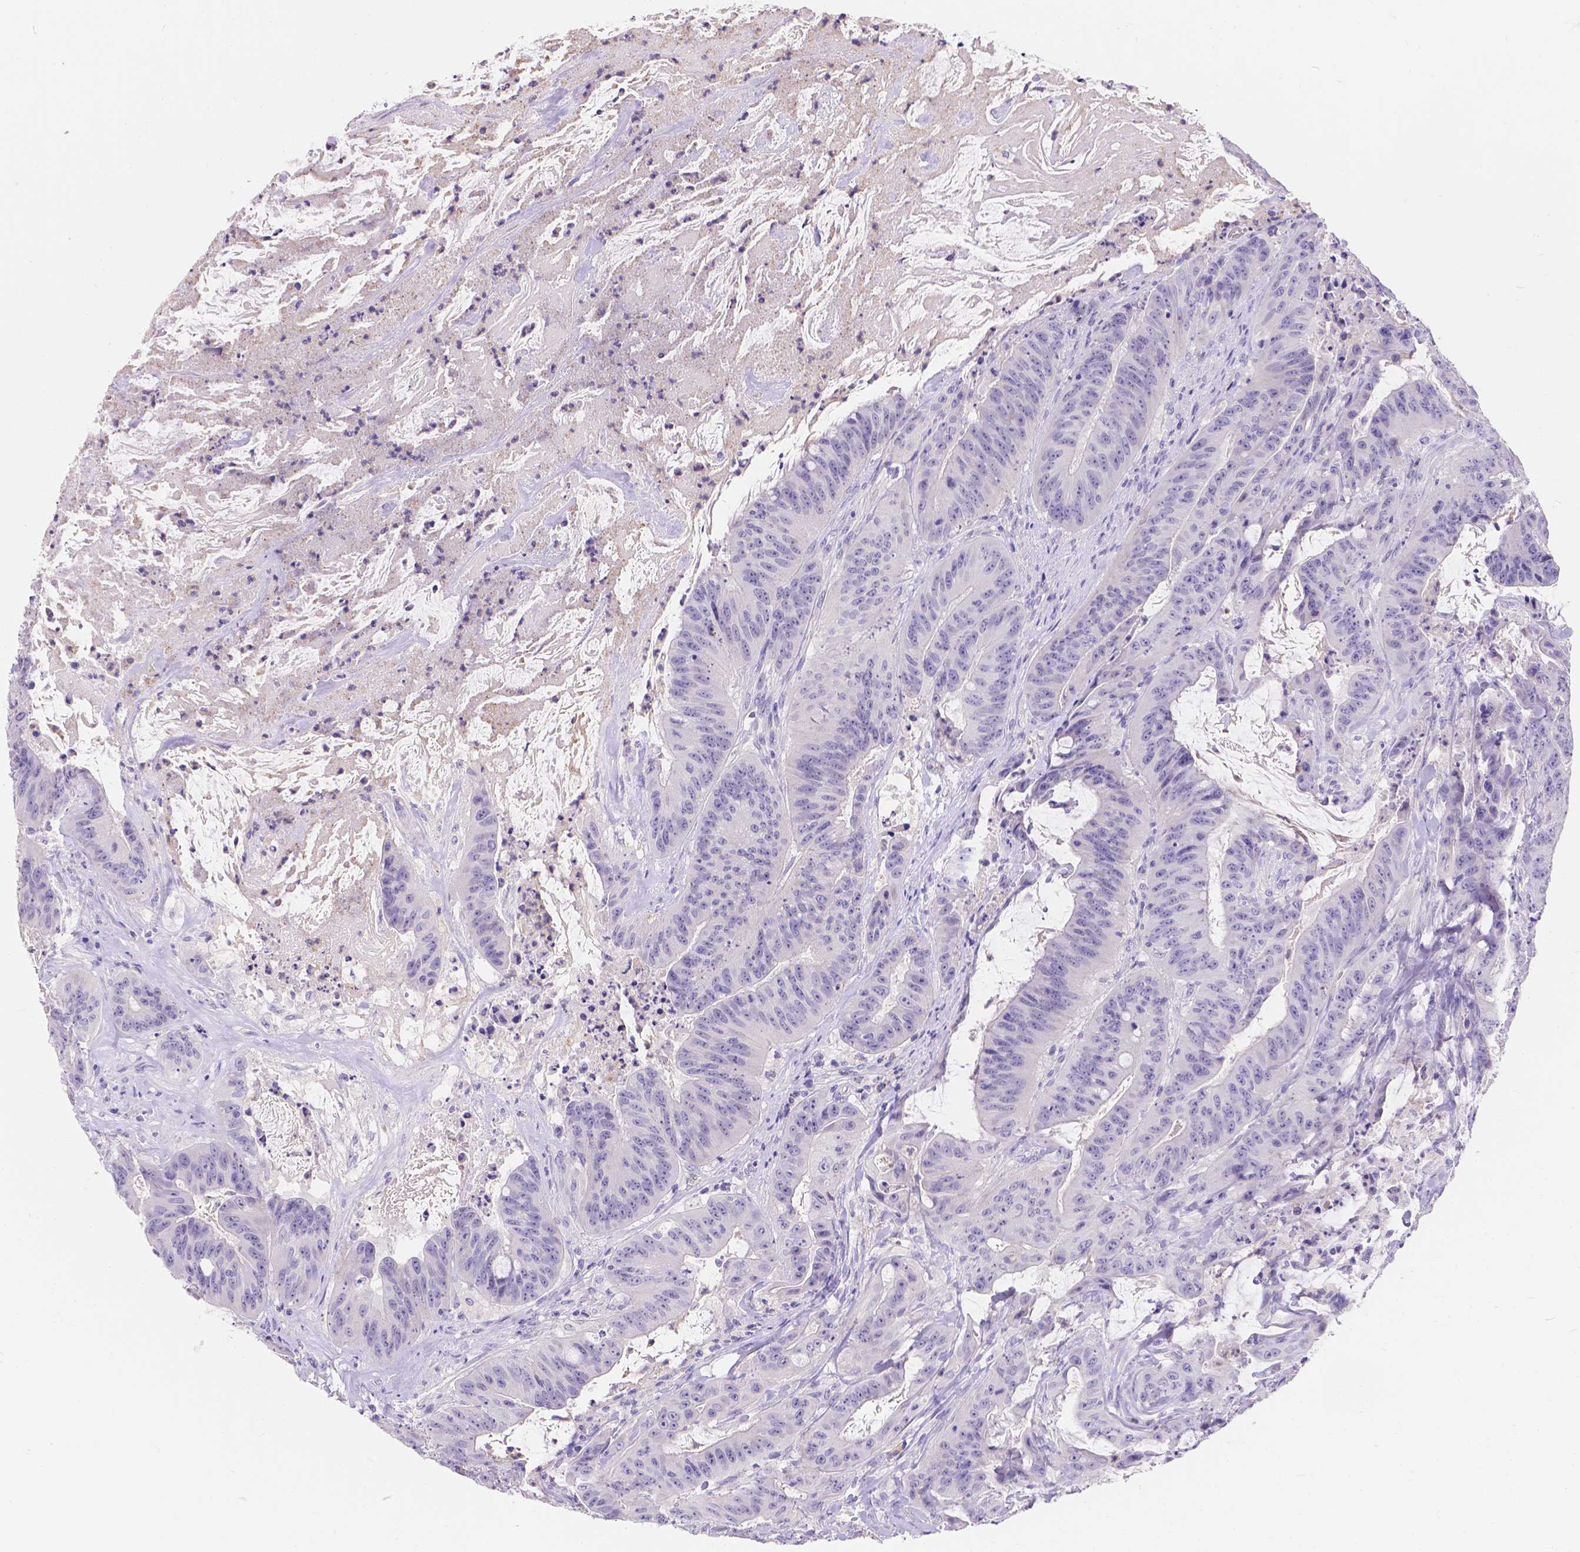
{"staining": {"intensity": "negative", "quantity": "none", "location": "none"}, "tissue": "colorectal cancer", "cell_type": "Tumor cells", "image_type": "cancer", "snomed": [{"axis": "morphology", "description": "Adenocarcinoma, NOS"}, {"axis": "topography", "description": "Colon"}], "caption": "Tumor cells show no significant expression in adenocarcinoma (colorectal).", "gene": "GNRHR", "patient": {"sex": "male", "age": 33}}